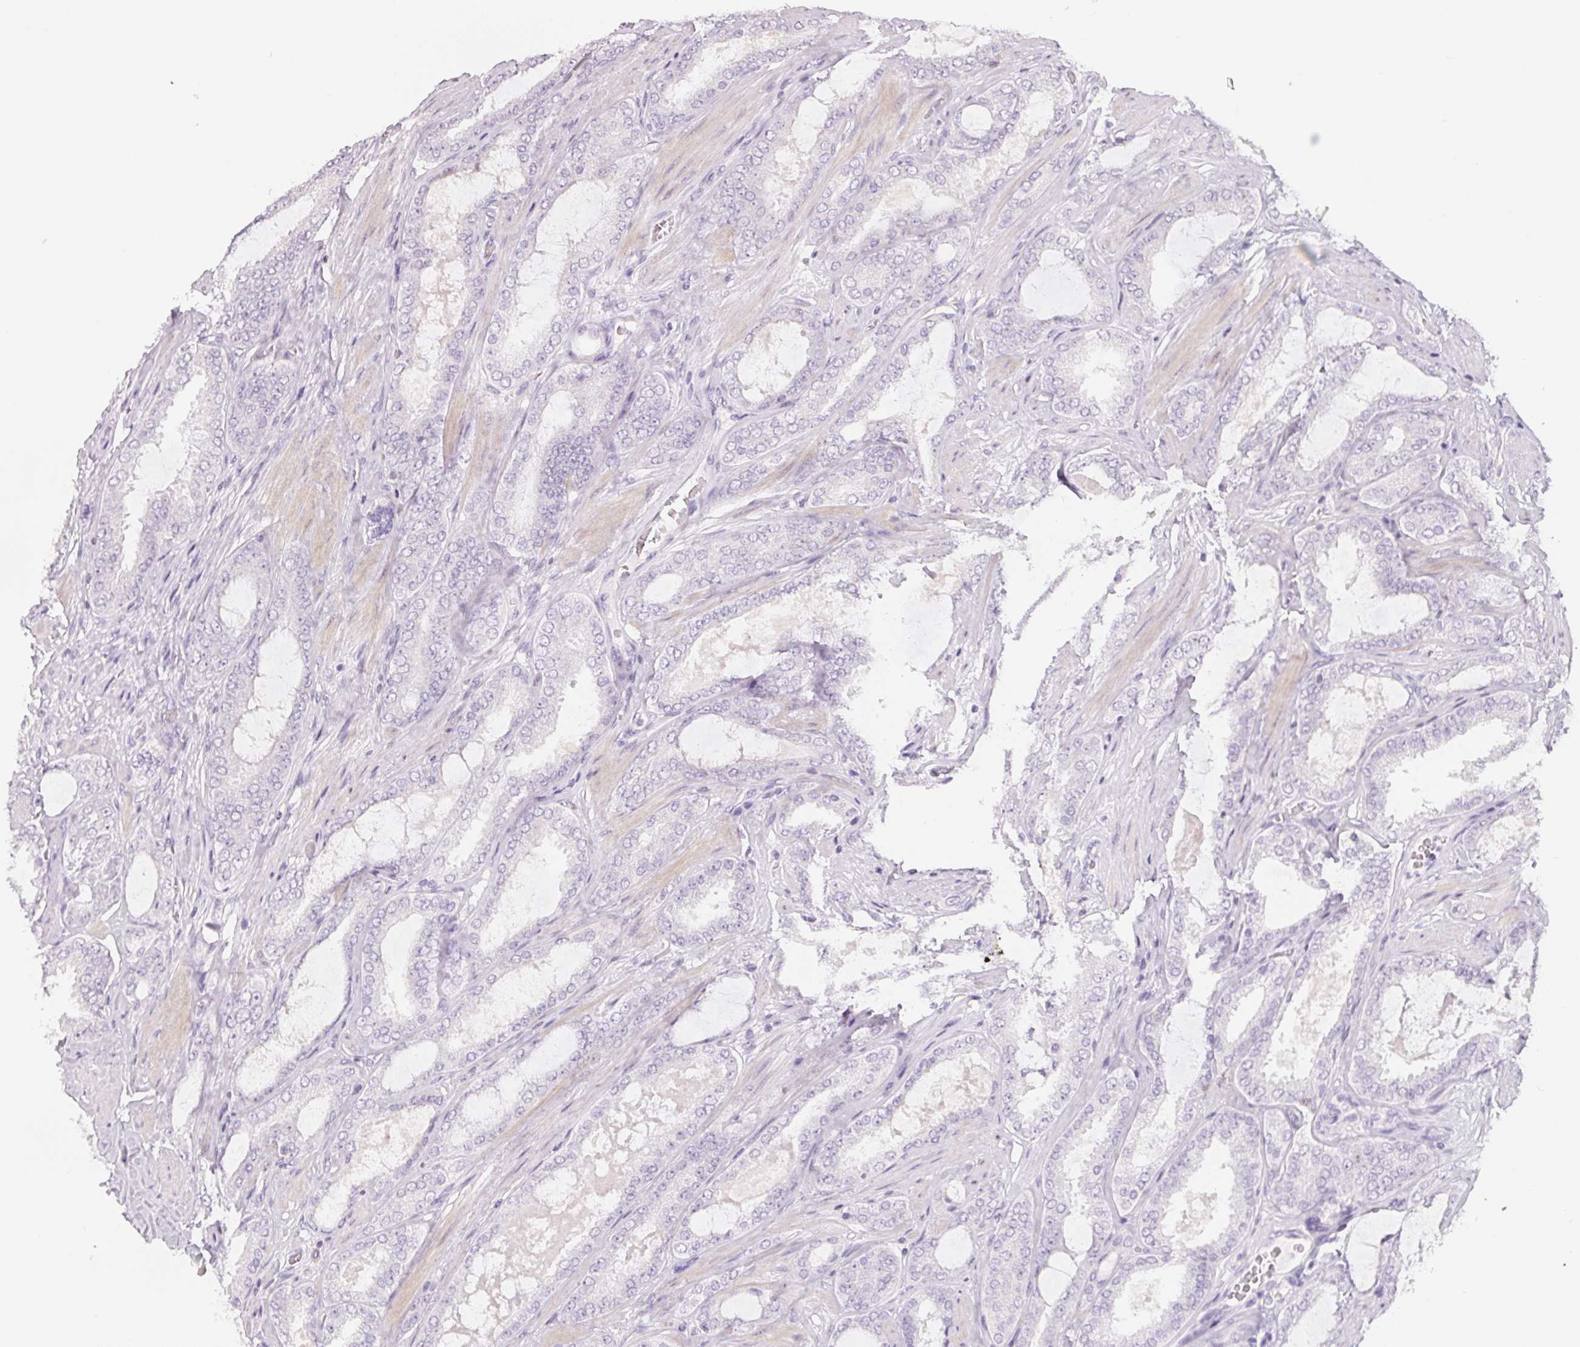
{"staining": {"intensity": "negative", "quantity": "none", "location": "none"}, "tissue": "prostate cancer", "cell_type": "Tumor cells", "image_type": "cancer", "snomed": [{"axis": "morphology", "description": "Adenocarcinoma, High grade"}, {"axis": "topography", "description": "Prostate"}], "caption": "Protein analysis of prostate adenocarcinoma (high-grade) displays no significant expression in tumor cells. Nuclei are stained in blue.", "gene": "CD69", "patient": {"sex": "male", "age": 63}}